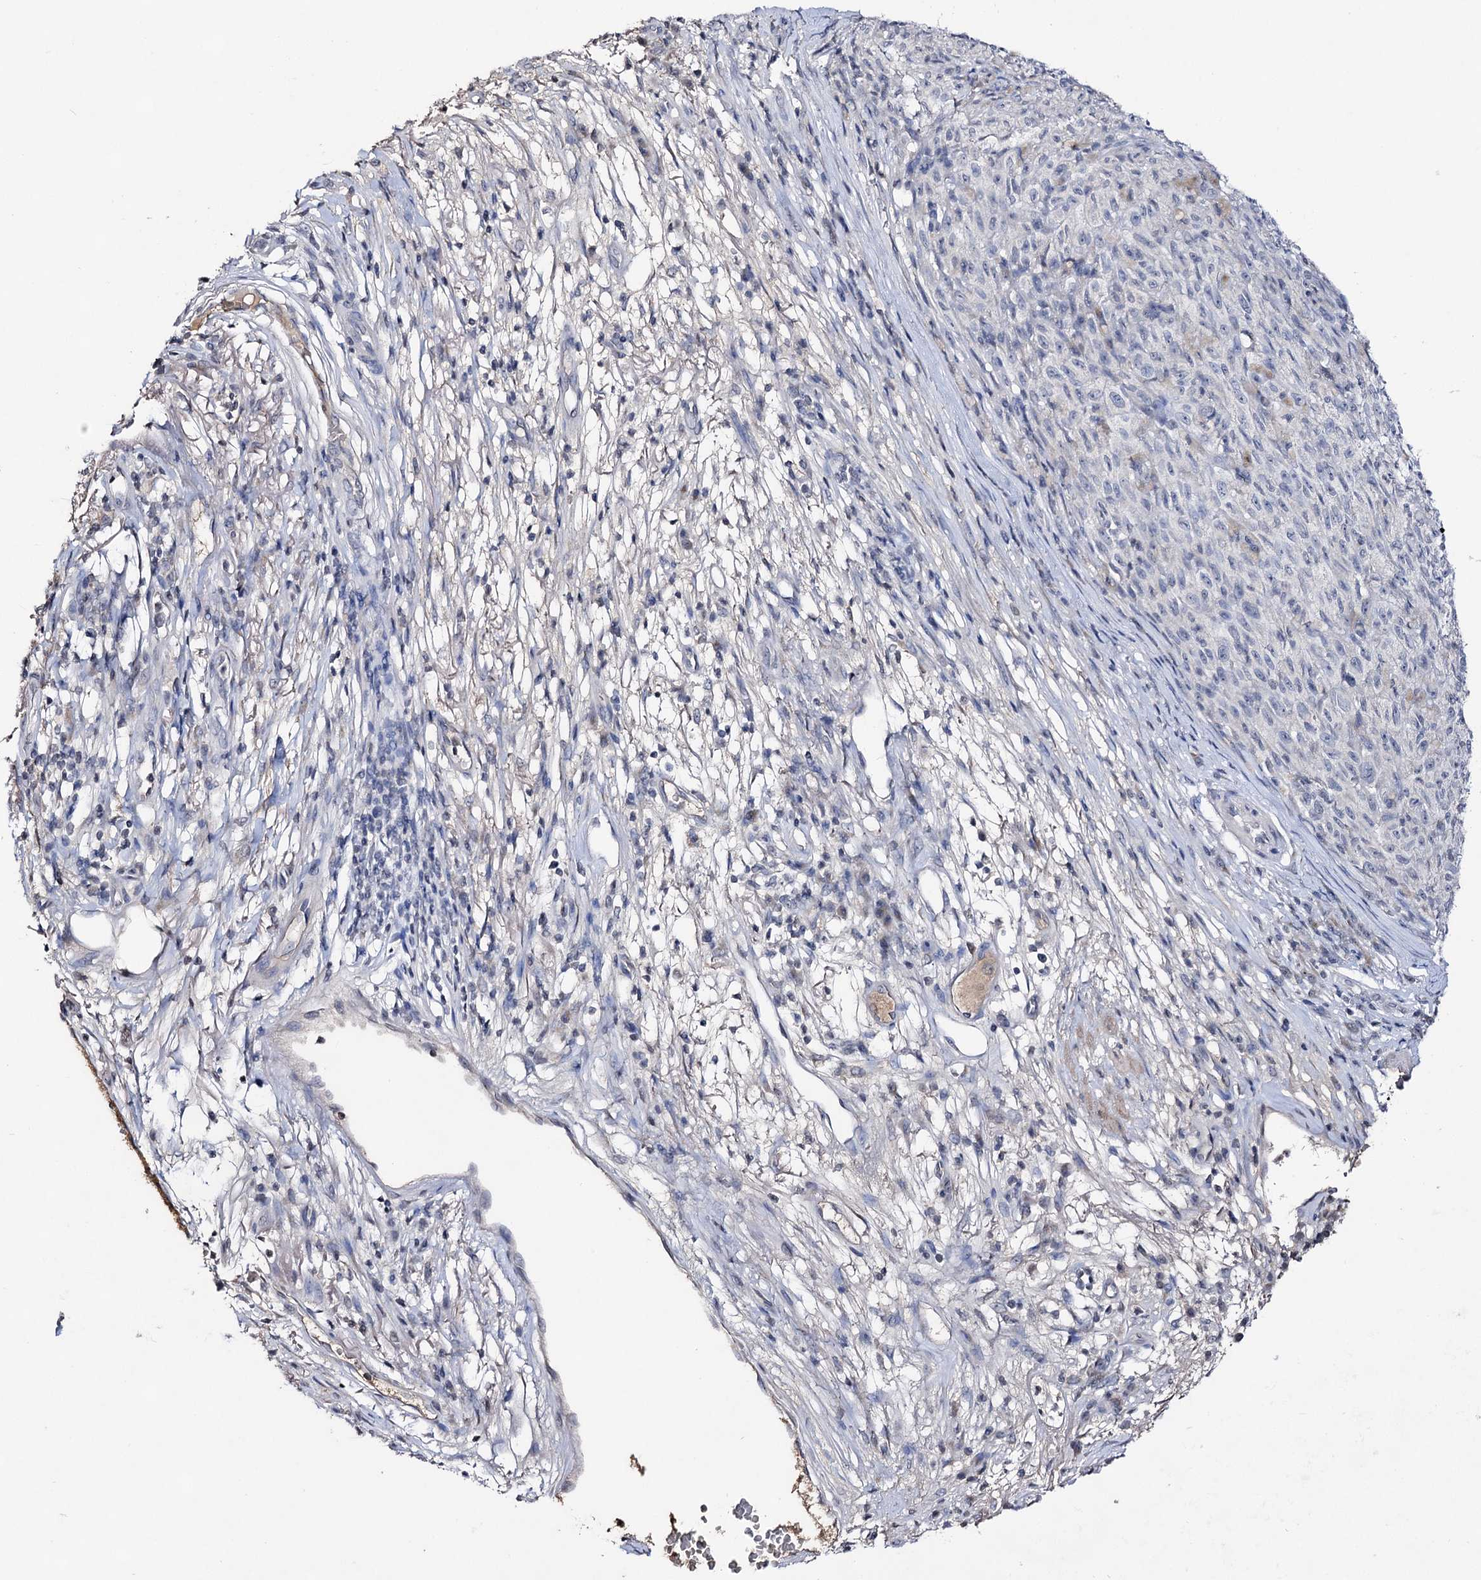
{"staining": {"intensity": "negative", "quantity": "none", "location": "none"}, "tissue": "melanoma", "cell_type": "Tumor cells", "image_type": "cancer", "snomed": [{"axis": "morphology", "description": "Malignant melanoma, NOS"}, {"axis": "topography", "description": "Skin"}], "caption": "This is a image of IHC staining of melanoma, which shows no expression in tumor cells.", "gene": "PLIN1", "patient": {"sex": "female", "age": 82}}